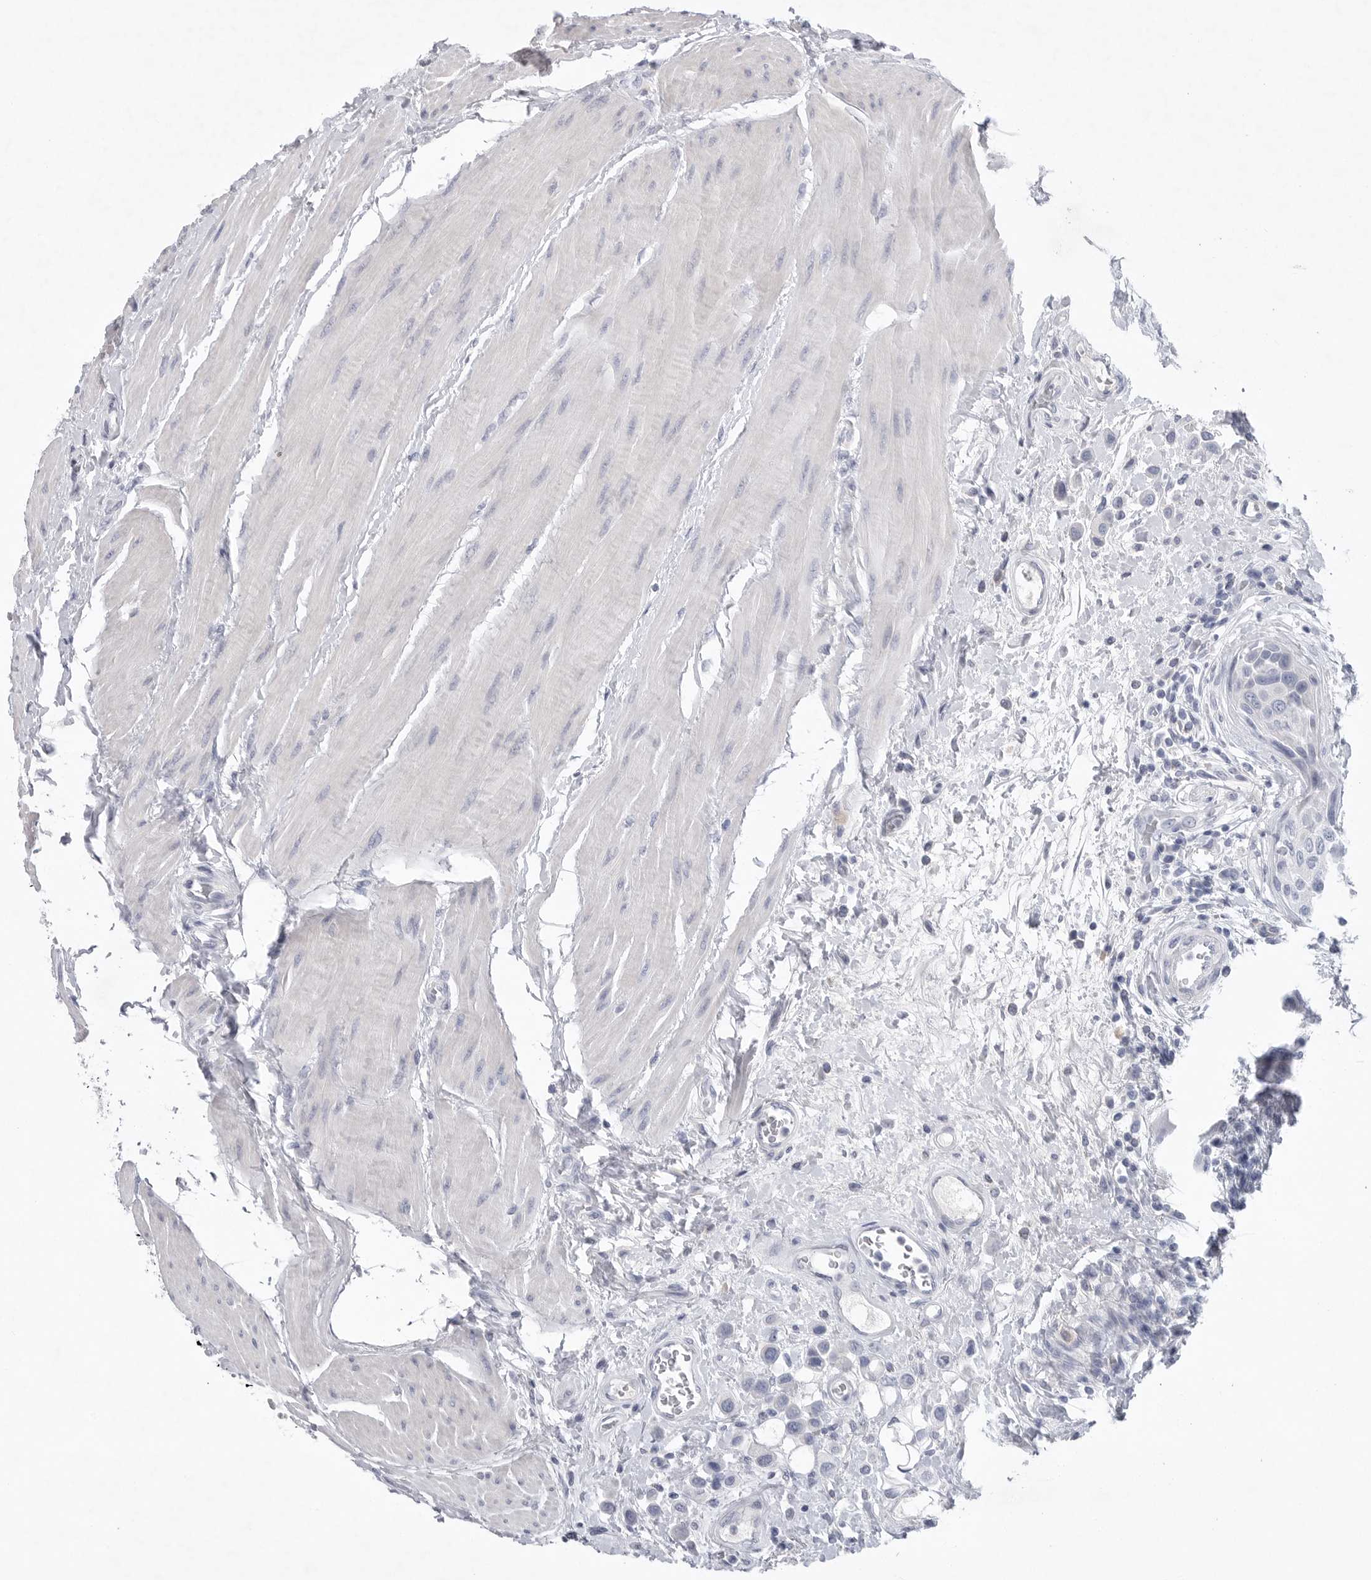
{"staining": {"intensity": "negative", "quantity": "none", "location": "none"}, "tissue": "urothelial cancer", "cell_type": "Tumor cells", "image_type": "cancer", "snomed": [{"axis": "morphology", "description": "Urothelial carcinoma, High grade"}, {"axis": "topography", "description": "Urinary bladder"}], "caption": "Tumor cells show no significant expression in urothelial cancer.", "gene": "CAMK2B", "patient": {"sex": "male", "age": 50}}